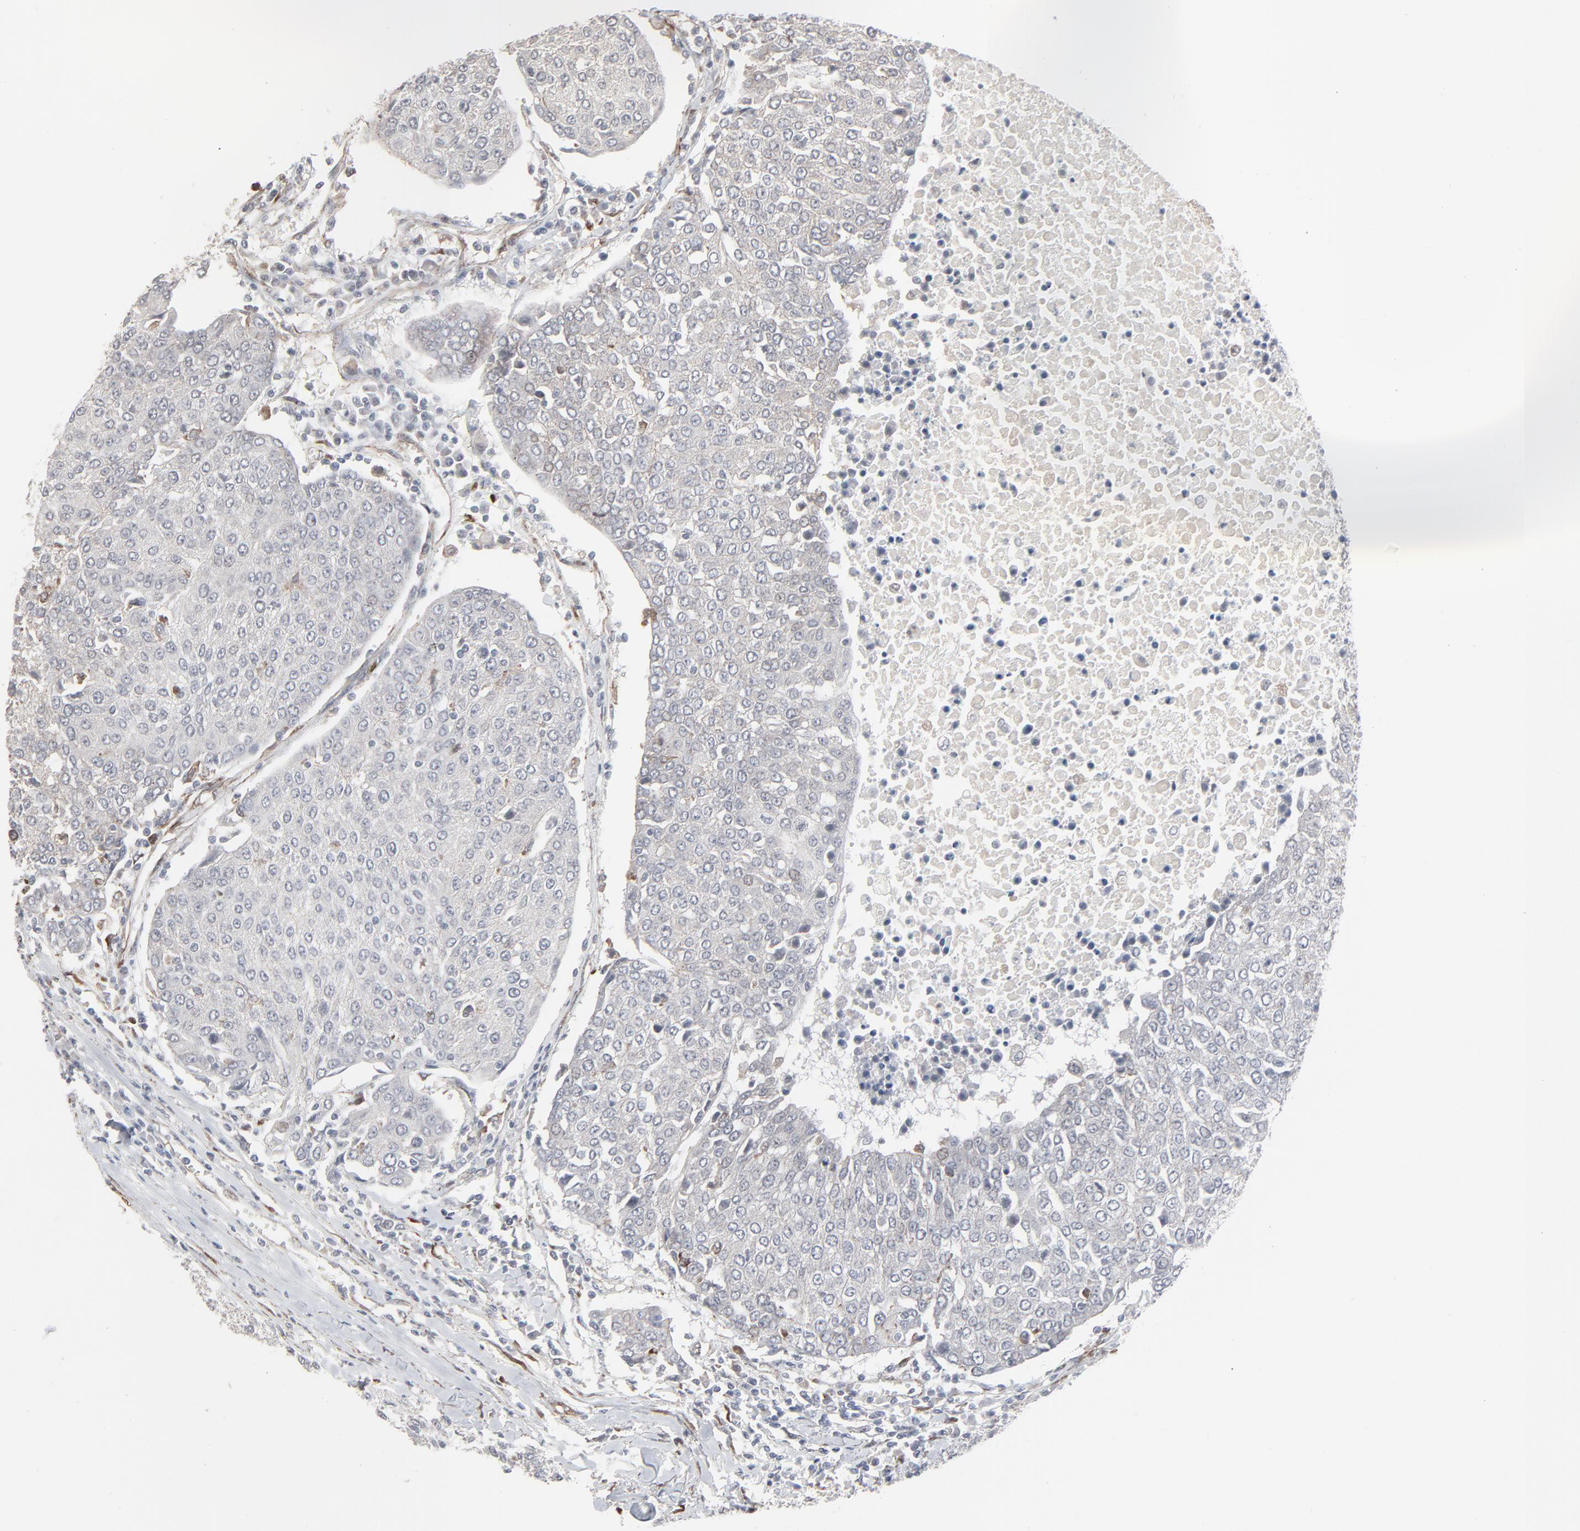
{"staining": {"intensity": "negative", "quantity": "none", "location": "none"}, "tissue": "urothelial cancer", "cell_type": "Tumor cells", "image_type": "cancer", "snomed": [{"axis": "morphology", "description": "Urothelial carcinoma, High grade"}, {"axis": "topography", "description": "Urinary bladder"}], "caption": "A micrograph of human high-grade urothelial carcinoma is negative for staining in tumor cells. (DAB immunohistochemistry (IHC), high magnification).", "gene": "CTNND1", "patient": {"sex": "female", "age": 85}}